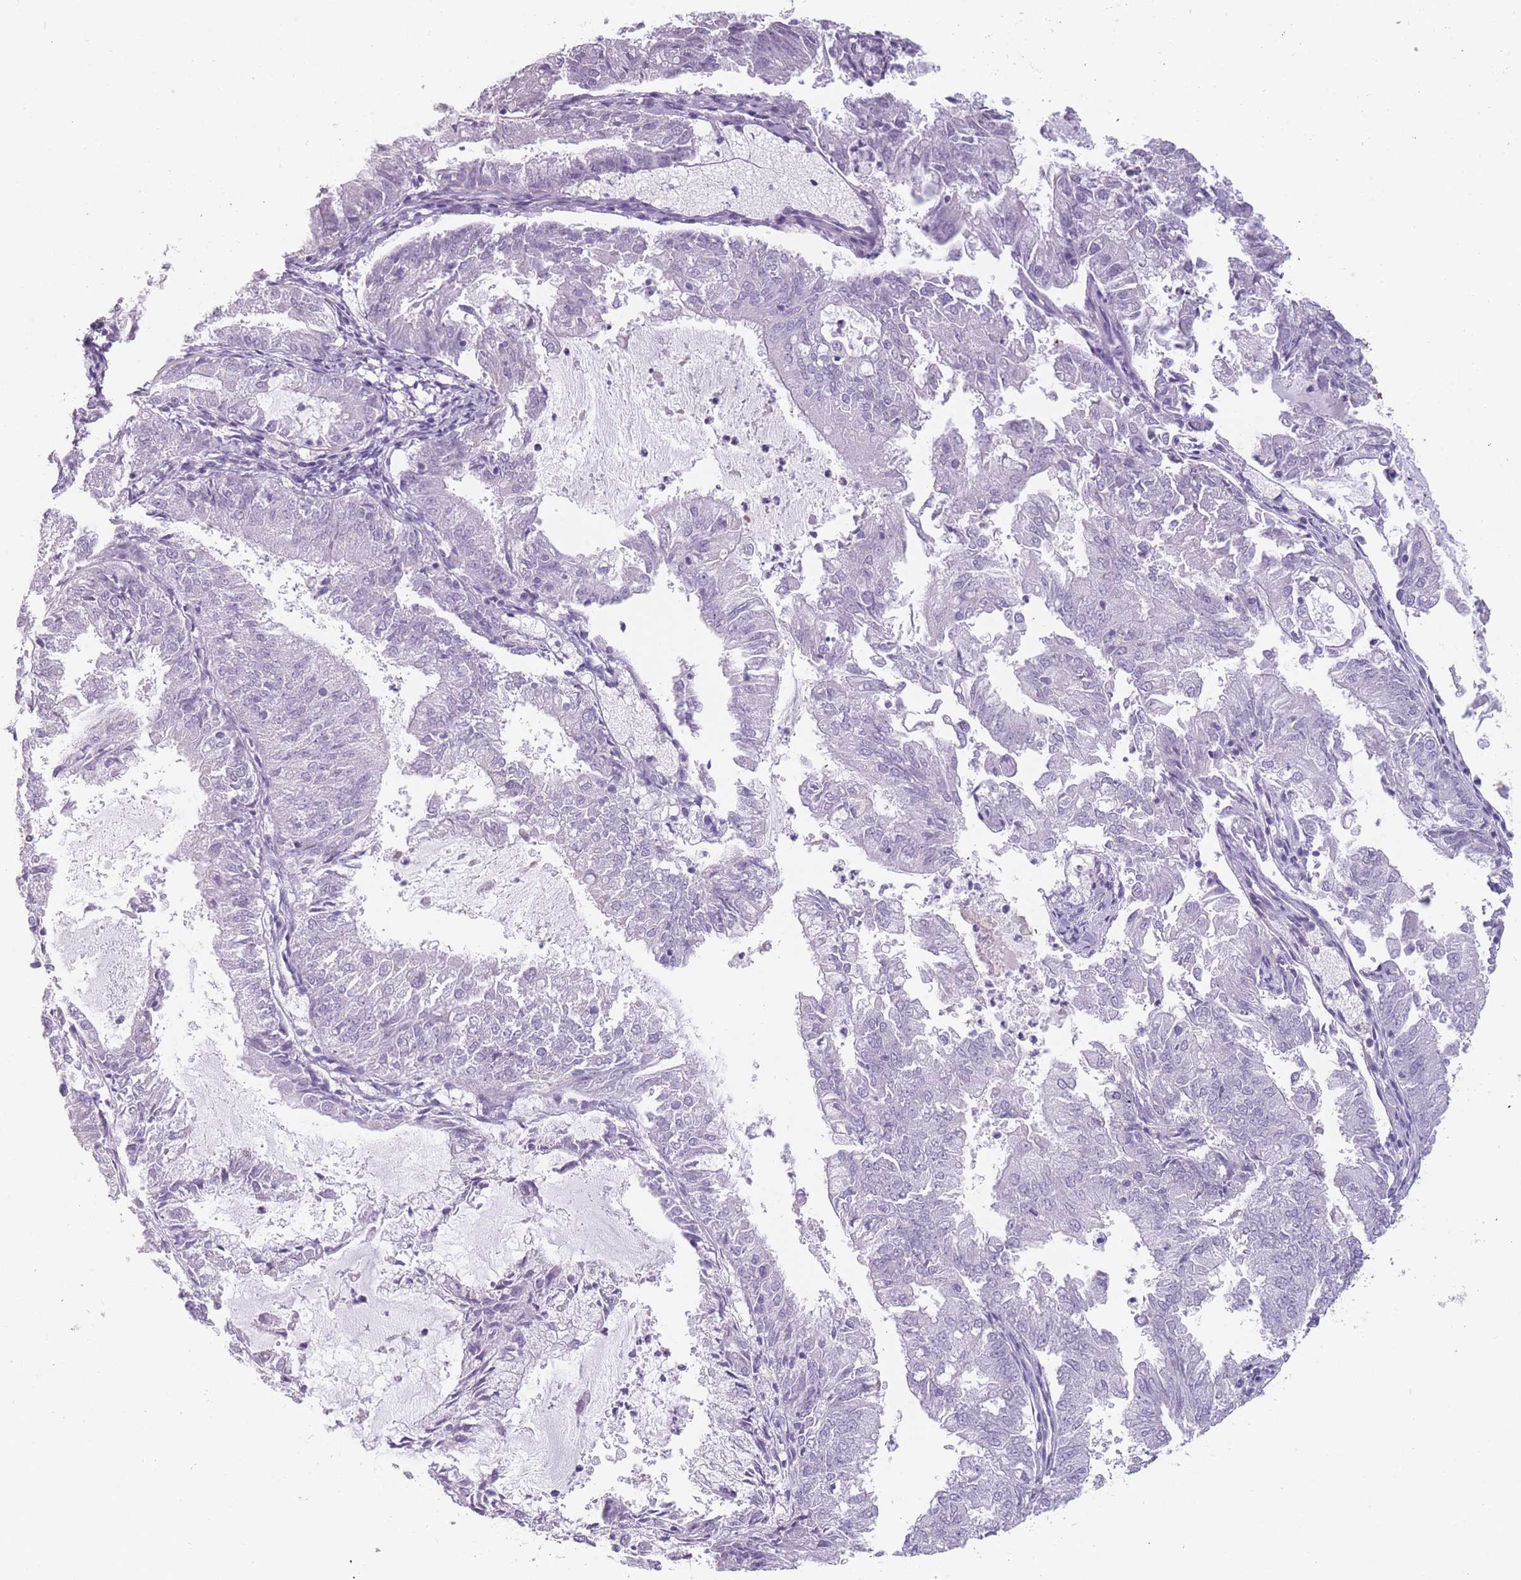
{"staining": {"intensity": "negative", "quantity": "none", "location": "none"}, "tissue": "endometrial cancer", "cell_type": "Tumor cells", "image_type": "cancer", "snomed": [{"axis": "morphology", "description": "Adenocarcinoma, NOS"}, {"axis": "topography", "description": "Endometrium"}], "caption": "IHC of human endometrial cancer (adenocarcinoma) exhibits no positivity in tumor cells. The staining is performed using DAB brown chromogen with nuclei counter-stained in using hematoxylin.", "gene": "PPFIA3", "patient": {"sex": "female", "age": 57}}